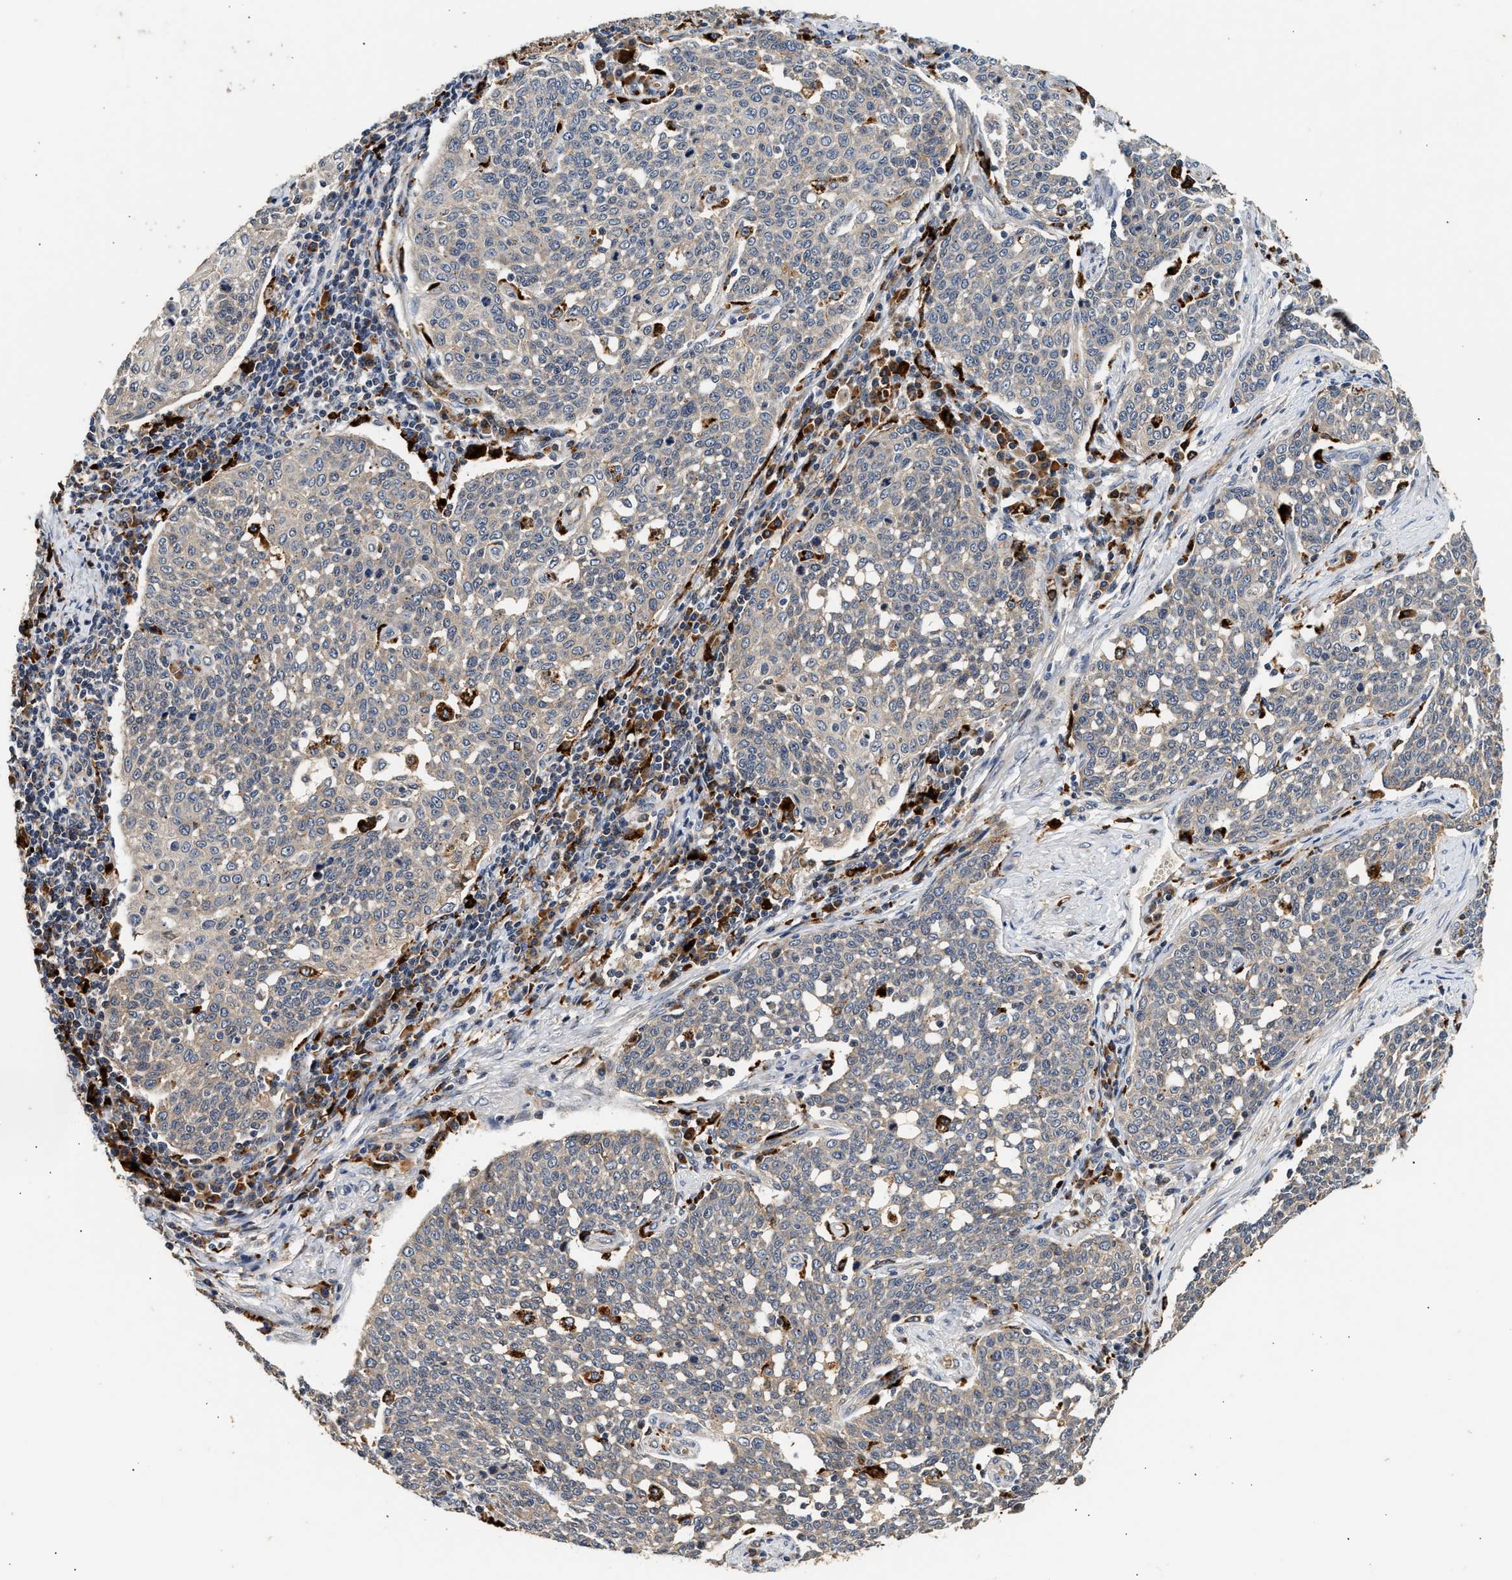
{"staining": {"intensity": "negative", "quantity": "none", "location": "none"}, "tissue": "cervical cancer", "cell_type": "Tumor cells", "image_type": "cancer", "snomed": [{"axis": "morphology", "description": "Squamous cell carcinoma, NOS"}, {"axis": "topography", "description": "Cervix"}], "caption": "Immunohistochemistry photomicrograph of cervical cancer (squamous cell carcinoma) stained for a protein (brown), which demonstrates no positivity in tumor cells.", "gene": "PLD3", "patient": {"sex": "female", "age": 34}}